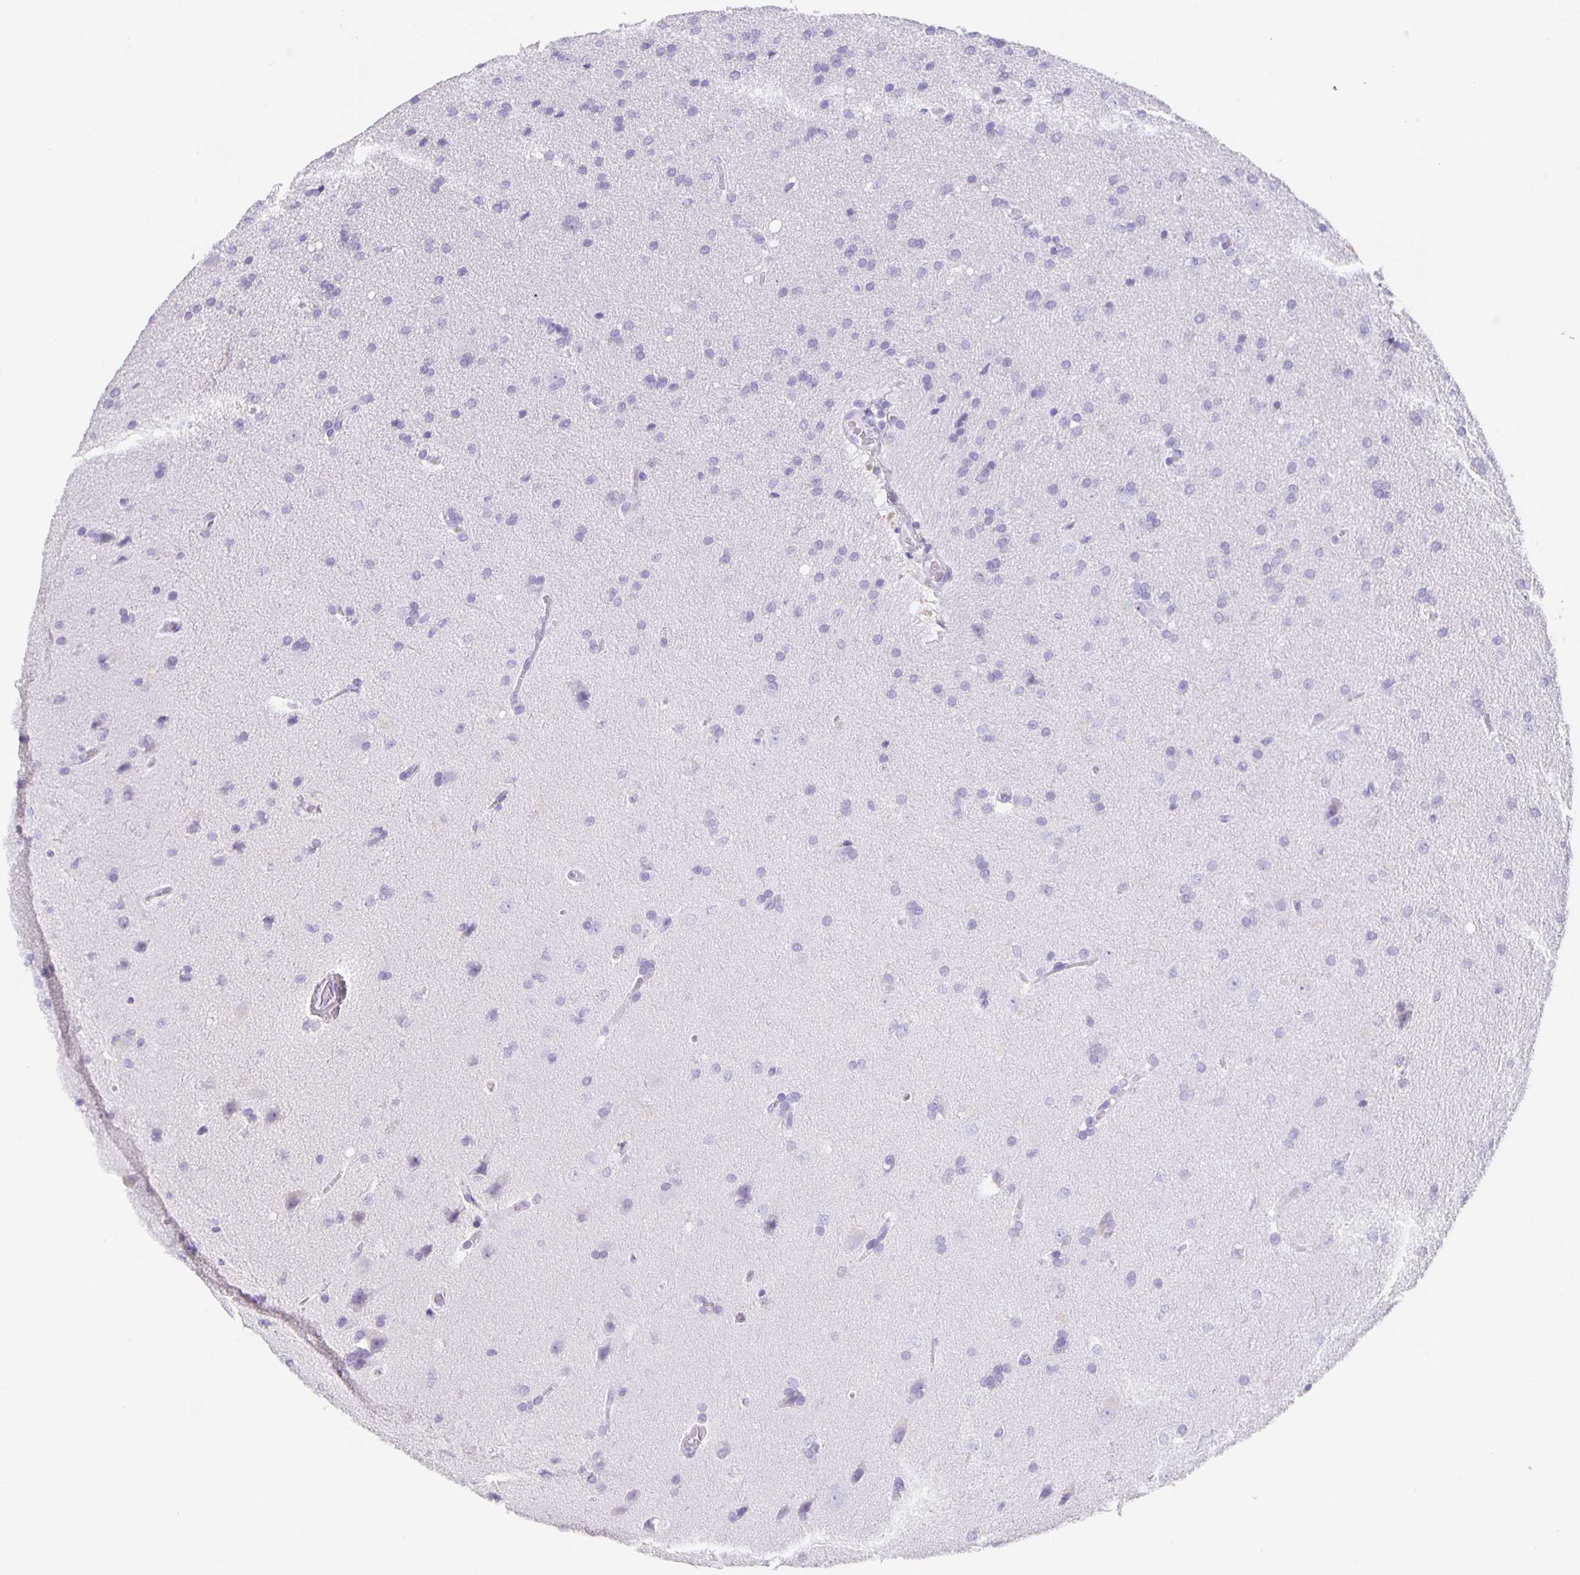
{"staining": {"intensity": "negative", "quantity": "none", "location": "none"}, "tissue": "glioma", "cell_type": "Tumor cells", "image_type": "cancer", "snomed": [{"axis": "morphology", "description": "Glioma, malignant, Low grade"}, {"axis": "topography", "description": "Brain"}], "caption": "Immunohistochemical staining of glioma displays no significant positivity in tumor cells.", "gene": "GUCA2A", "patient": {"sex": "female", "age": 54}}